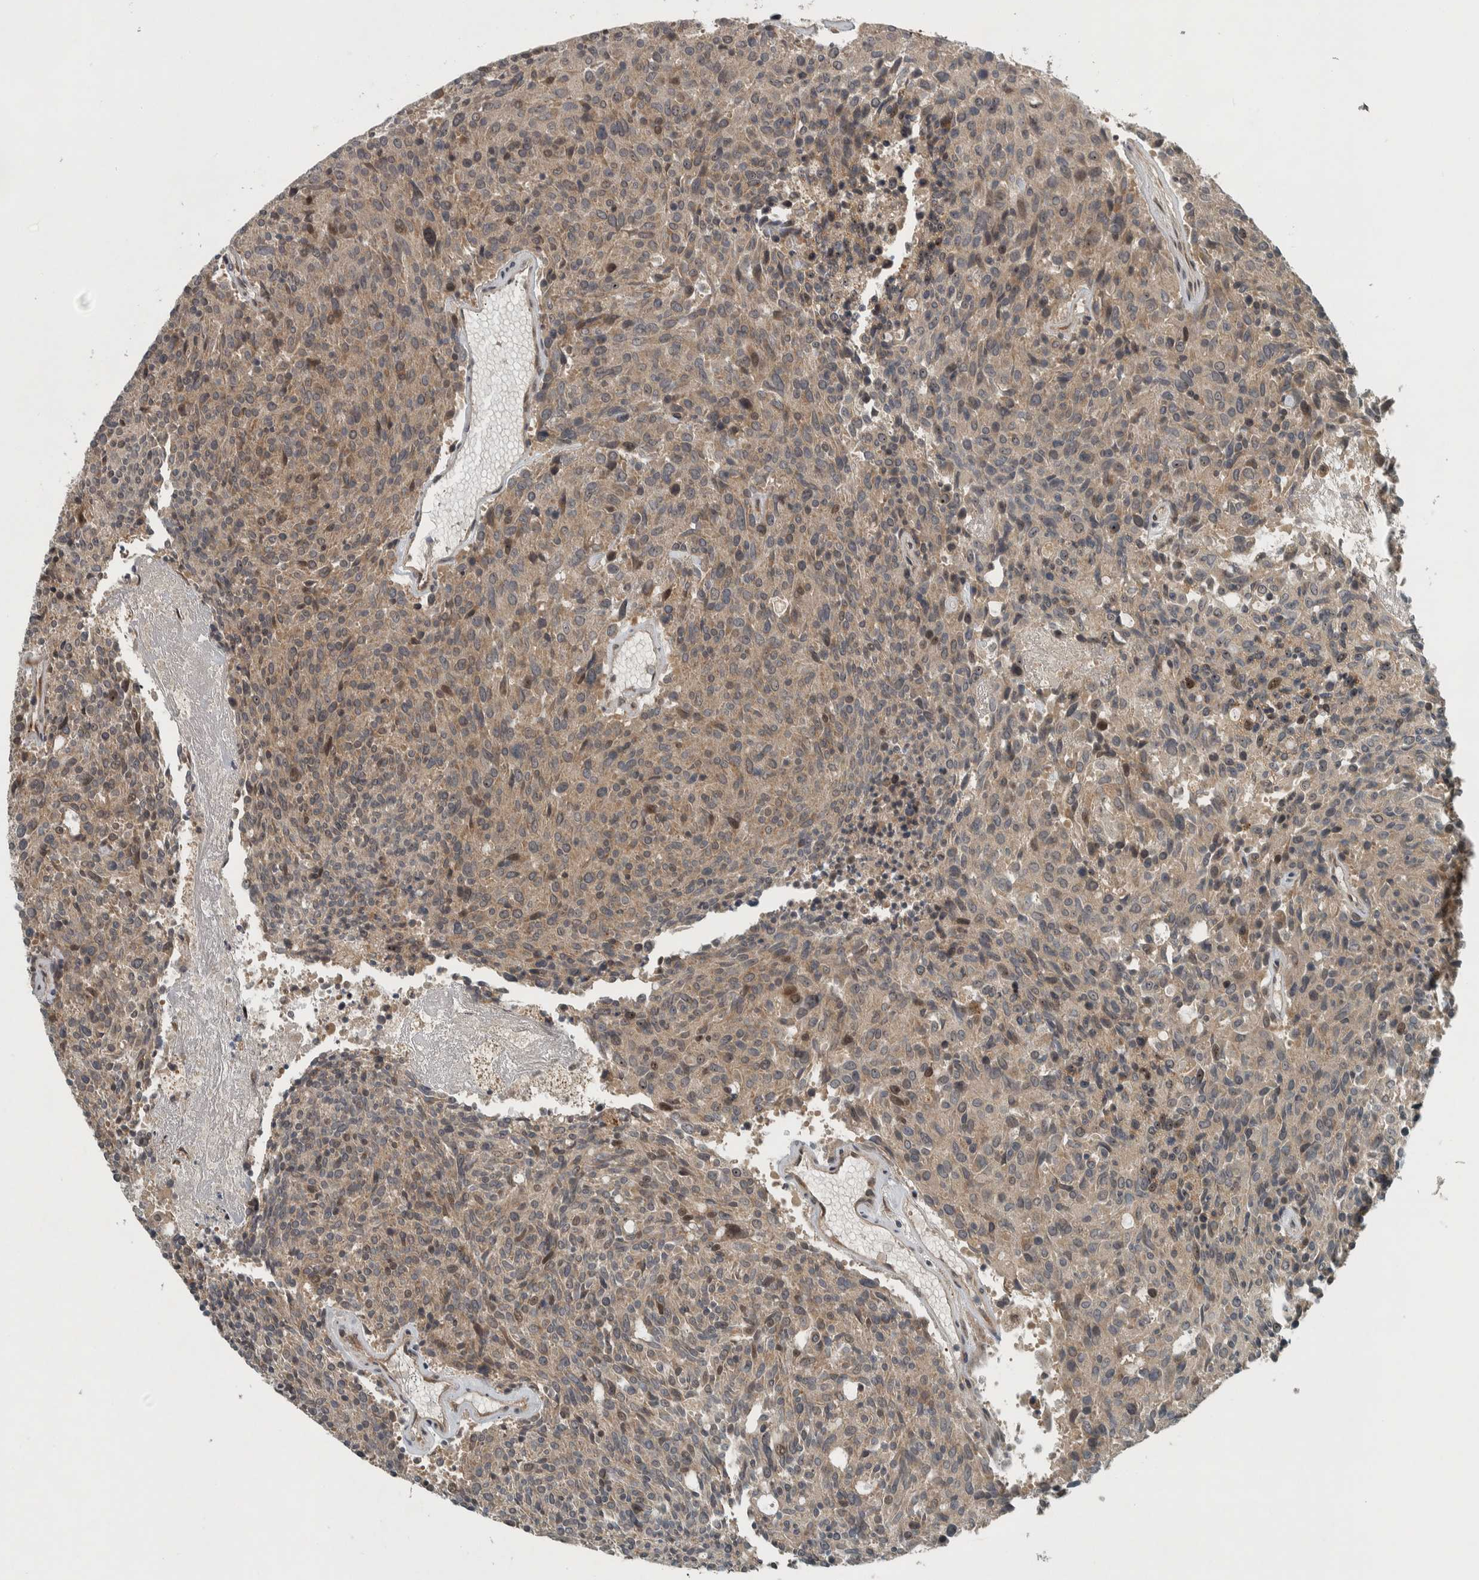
{"staining": {"intensity": "weak", "quantity": ">75%", "location": "cytoplasmic/membranous,nuclear"}, "tissue": "carcinoid", "cell_type": "Tumor cells", "image_type": "cancer", "snomed": [{"axis": "morphology", "description": "Carcinoid, malignant, NOS"}, {"axis": "topography", "description": "Pancreas"}], "caption": "The immunohistochemical stain labels weak cytoplasmic/membranous and nuclear staining in tumor cells of carcinoid tissue. The protein of interest is stained brown, and the nuclei are stained in blue (DAB IHC with brightfield microscopy, high magnification).", "gene": "XPO5", "patient": {"sex": "female", "age": 54}}